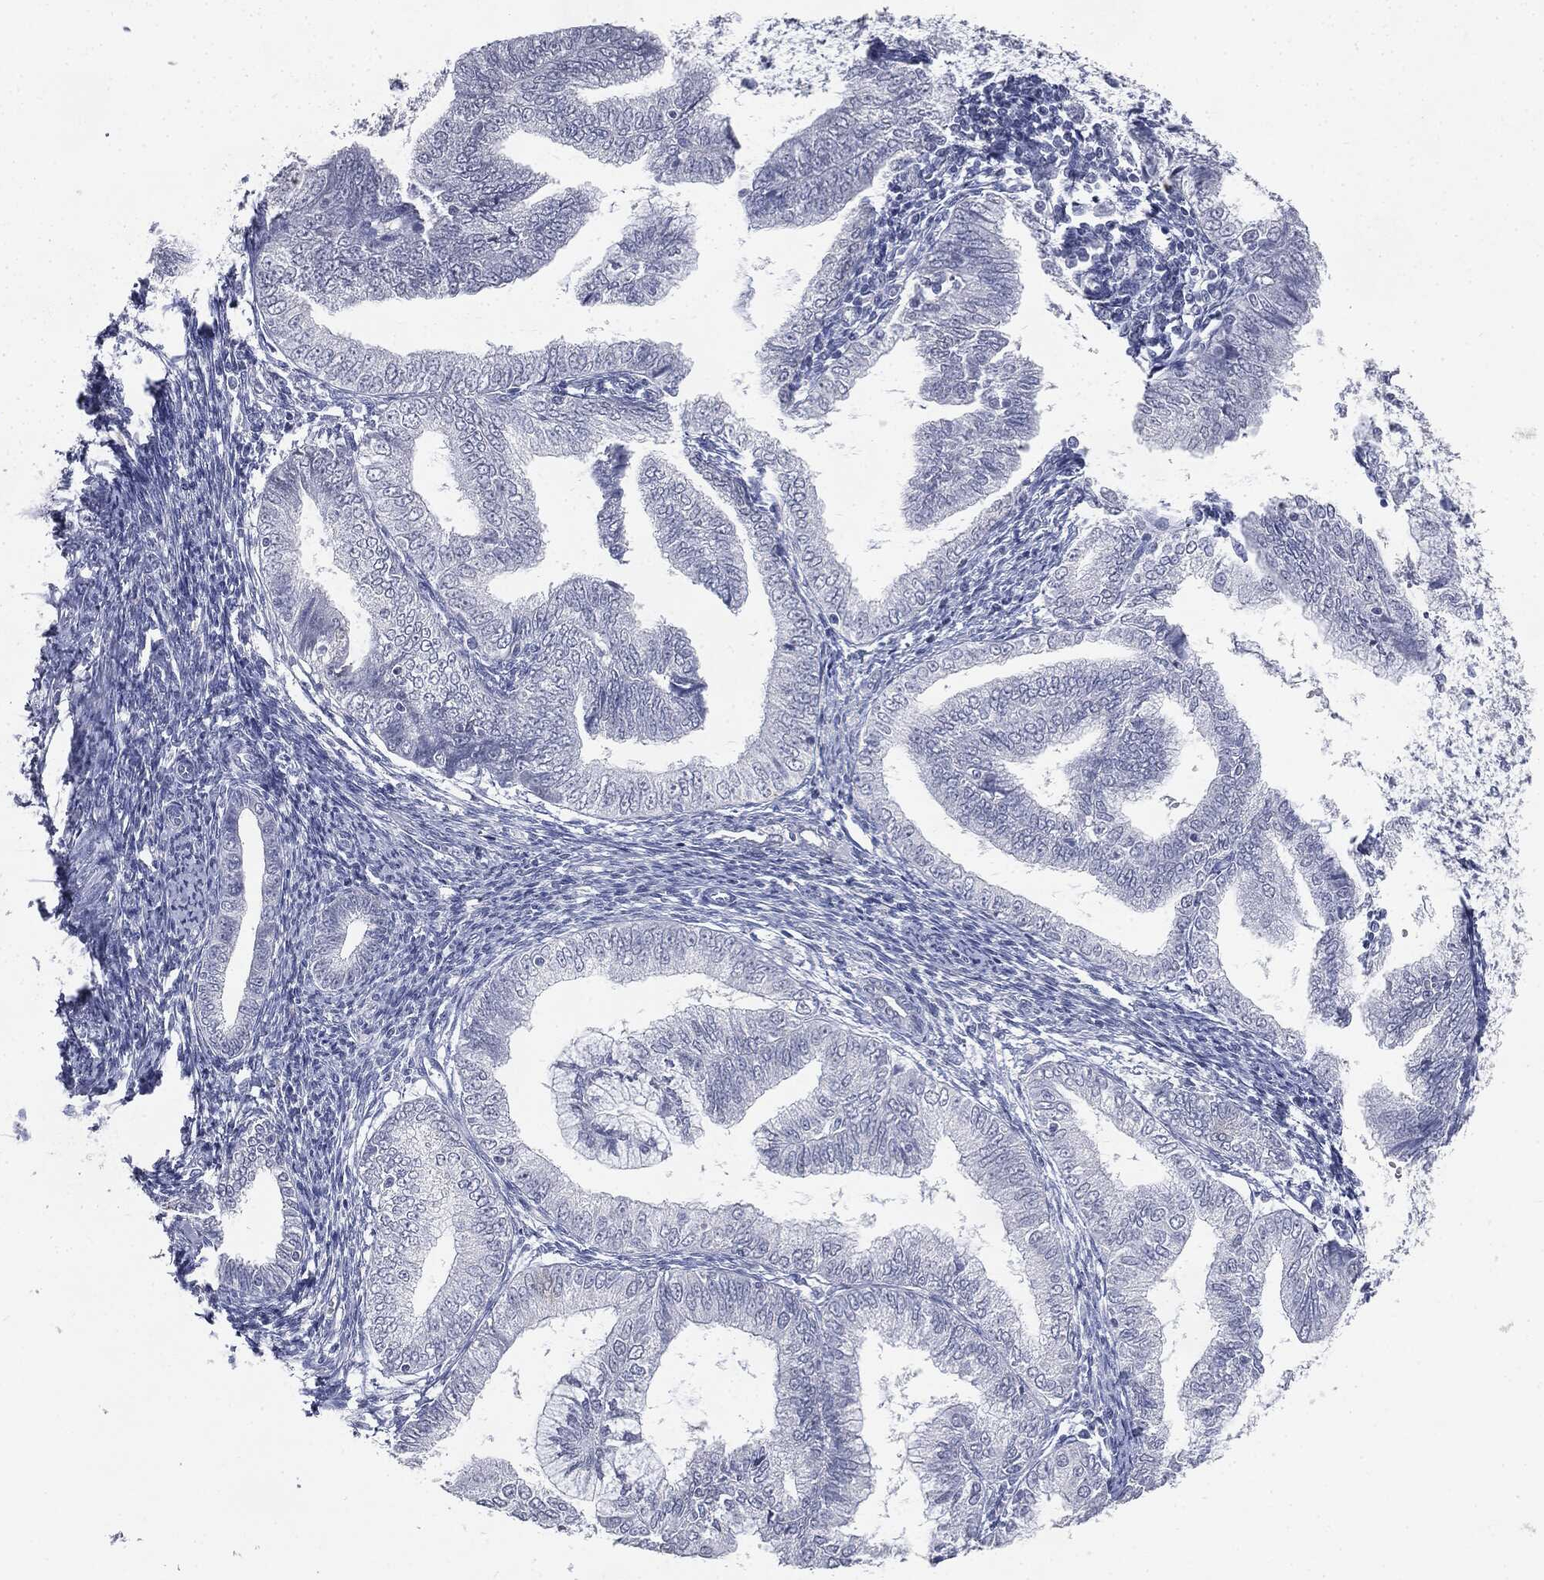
{"staining": {"intensity": "negative", "quantity": "none", "location": "none"}, "tissue": "endometrial cancer", "cell_type": "Tumor cells", "image_type": "cancer", "snomed": [{"axis": "morphology", "description": "Adenocarcinoma, NOS"}, {"axis": "topography", "description": "Endometrium"}], "caption": "Tumor cells are negative for protein expression in human endometrial cancer (adenocarcinoma).", "gene": "SLC2A2", "patient": {"sex": "female", "age": 56}}